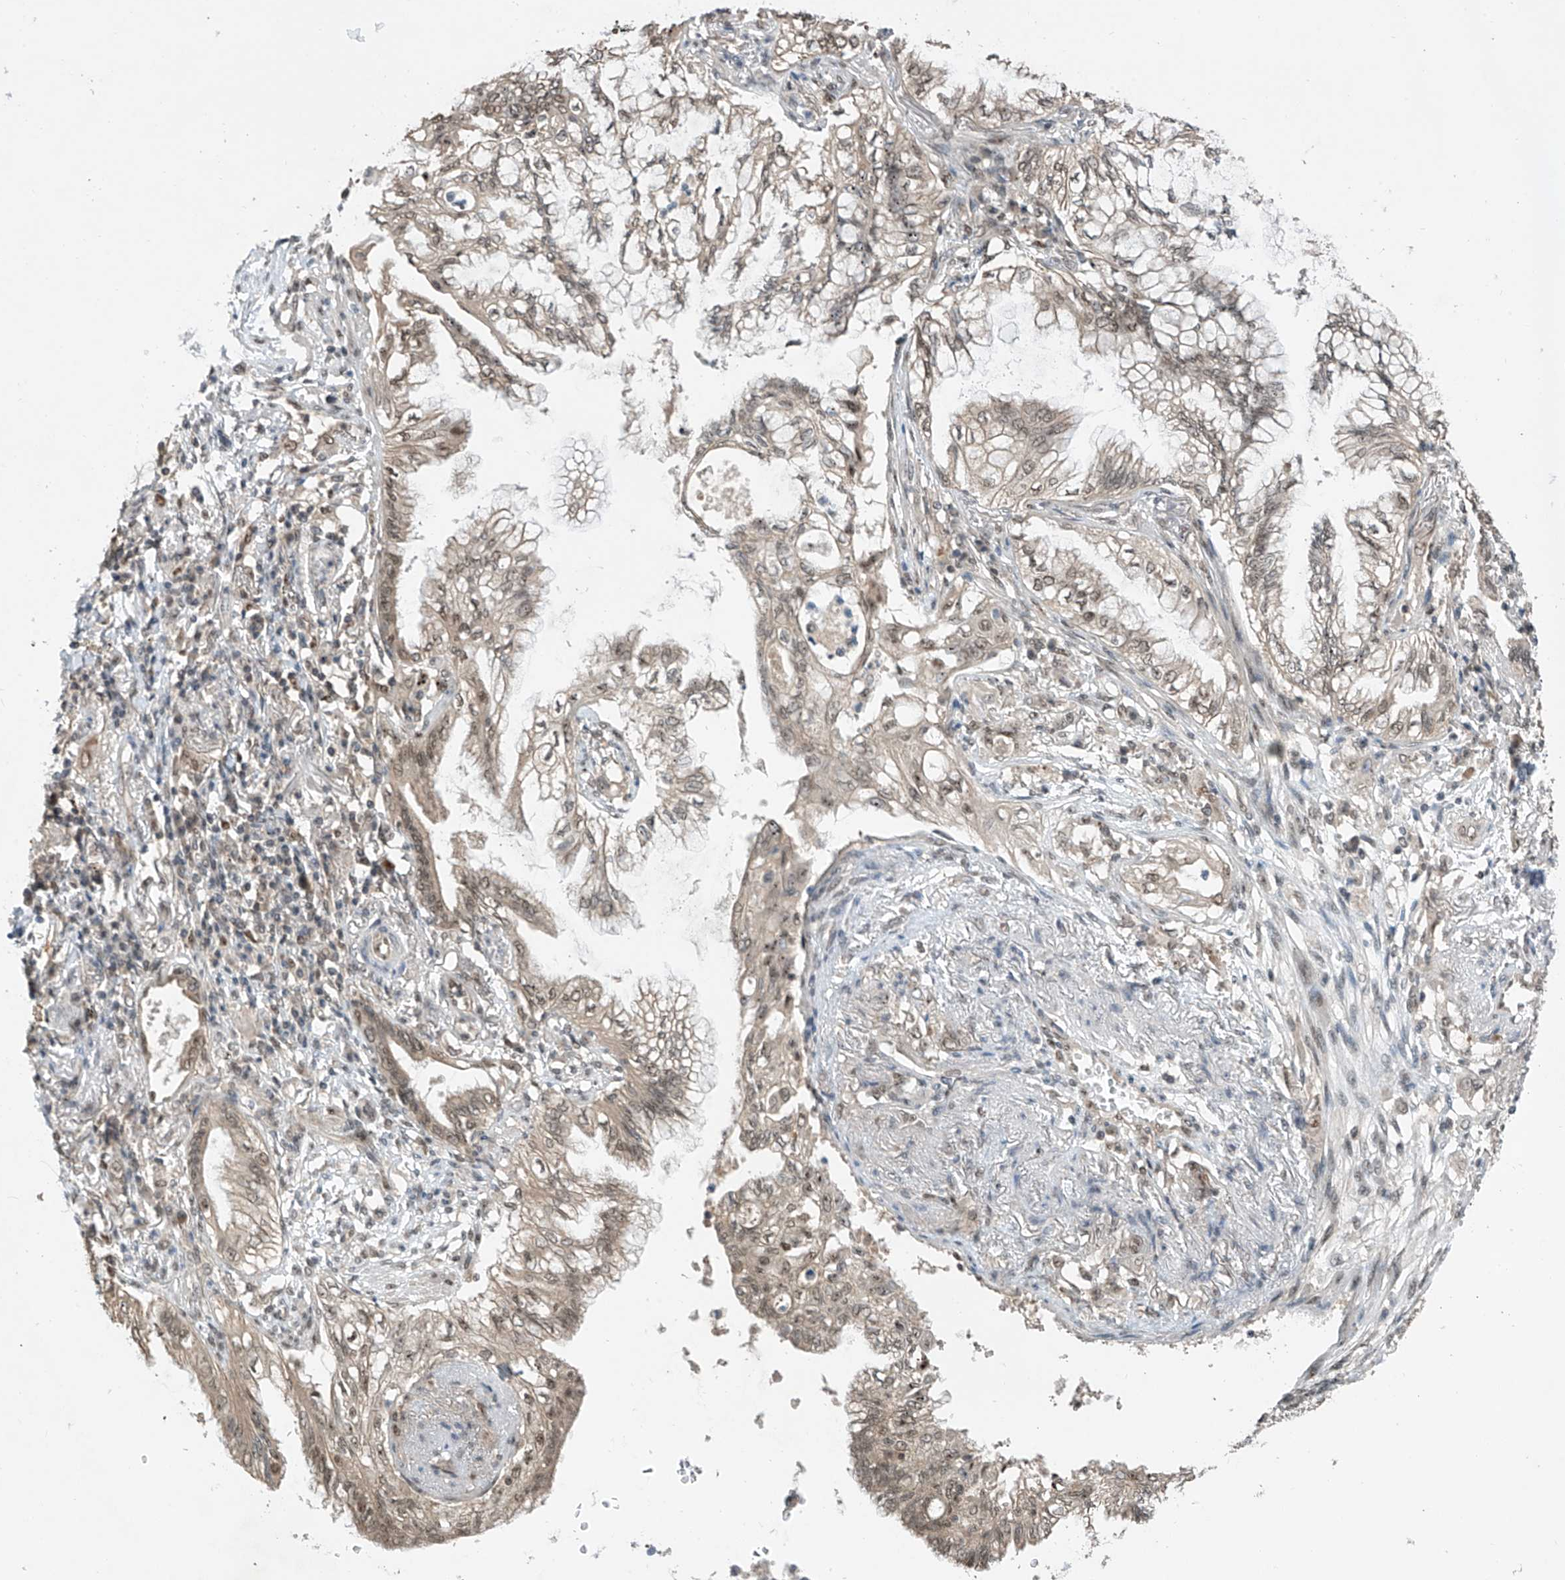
{"staining": {"intensity": "weak", "quantity": ">75%", "location": "cytoplasmic/membranous,nuclear"}, "tissue": "lung cancer", "cell_type": "Tumor cells", "image_type": "cancer", "snomed": [{"axis": "morphology", "description": "Adenocarcinoma, NOS"}, {"axis": "topography", "description": "Lung"}], "caption": "Protein expression analysis of adenocarcinoma (lung) shows weak cytoplasmic/membranous and nuclear positivity in about >75% of tumor cells.", "gene": "RPAIN", "patient": {"sex": "female", "age": 70}}